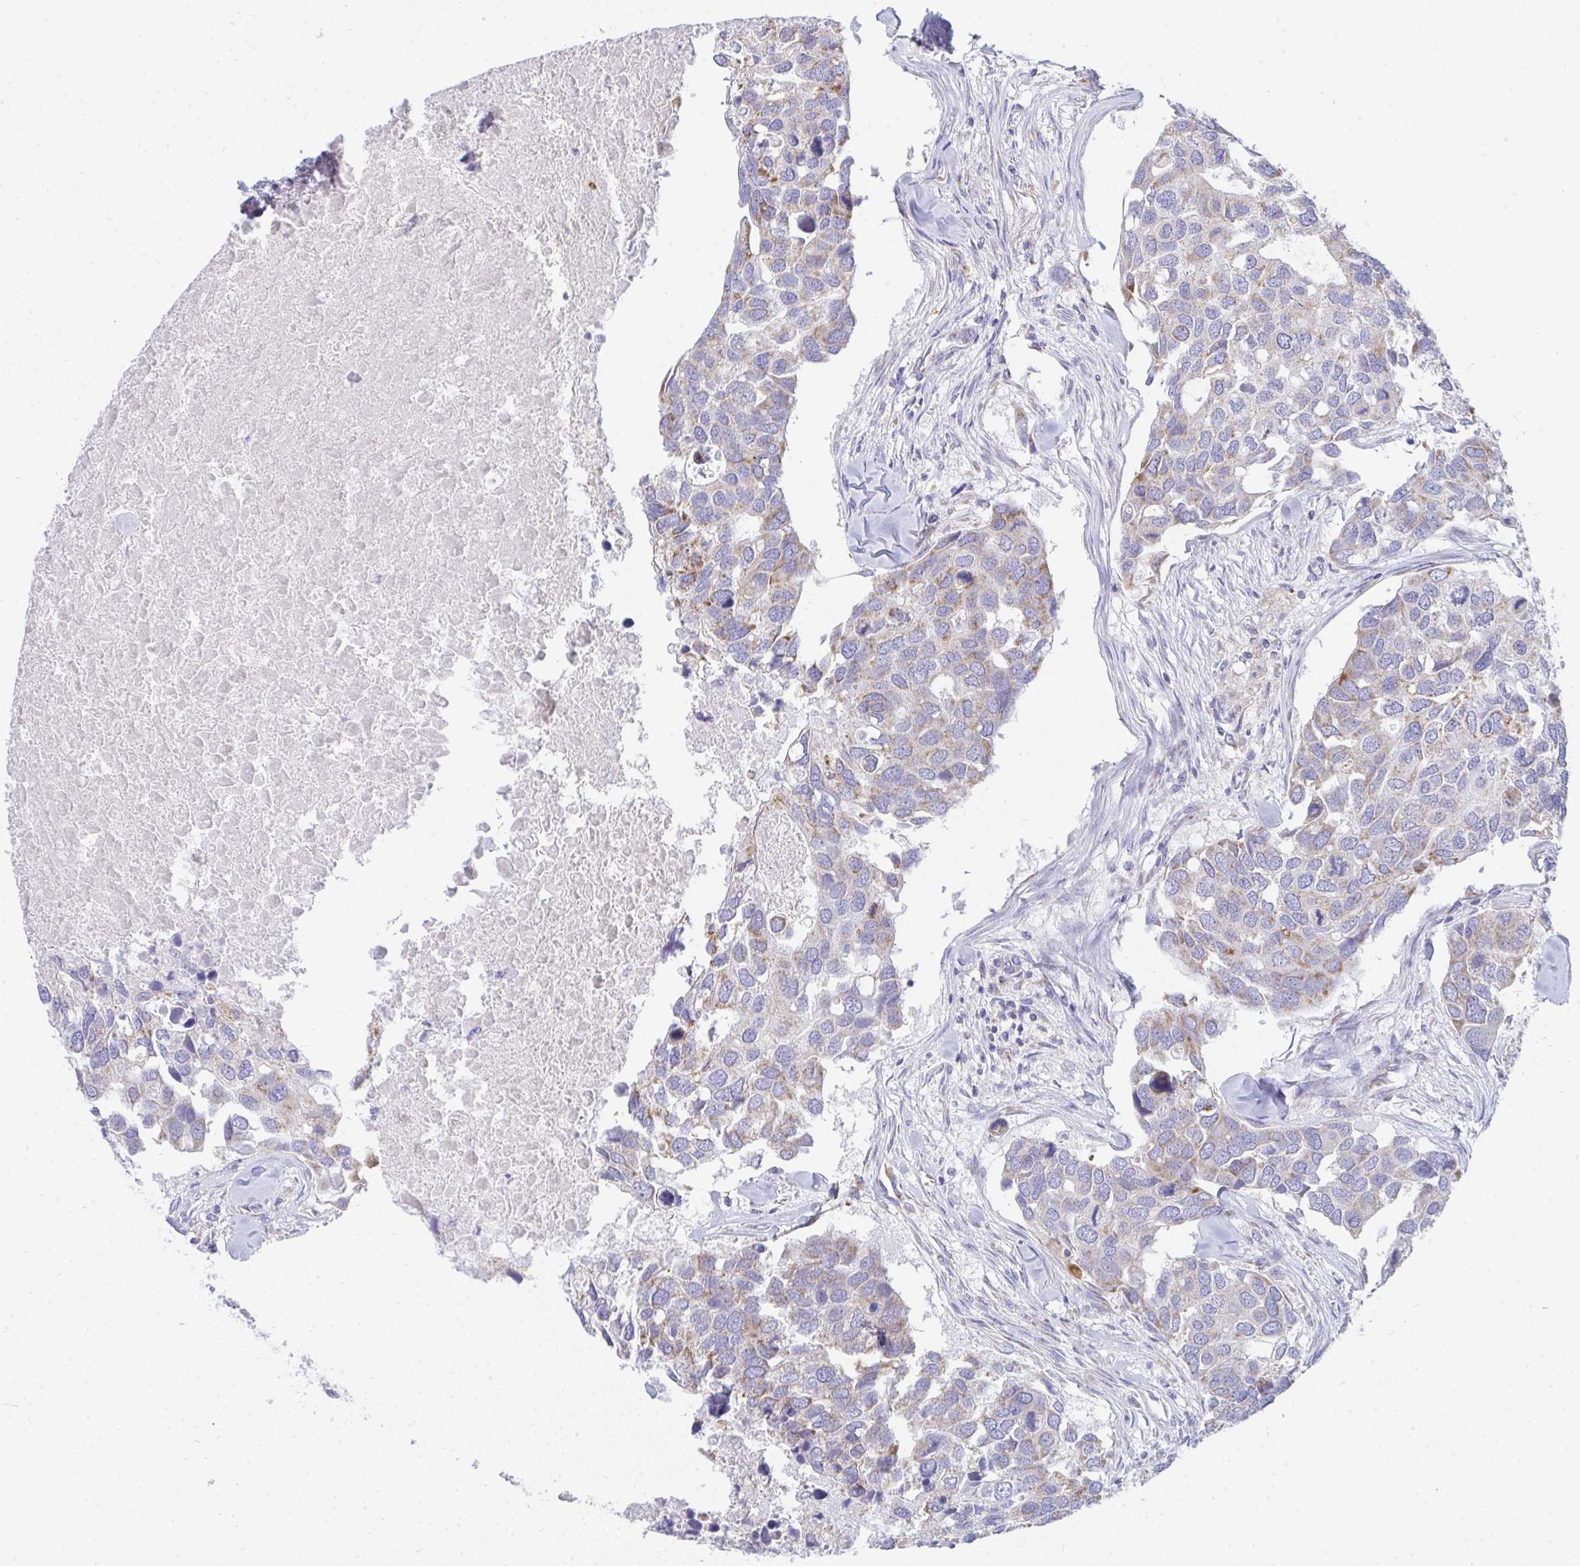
{"staining": {"intensity": "weak", "quantity": "<25%", "location": "cytoplasmic/membranous"}, "tissue": "breast cancer", "cell_type": "Tumor cells", "image_type": "cancer", "snomed": [{"axis": "morphology", "description": "Duct carcinoma"}, {"axis": "topography", "description": "Breast"}], "caption": "High power microscopy photomicrograph of an IHC photomicrograph of breast cancer, revealing no significant expression in tumor cells.", "gene": "AIFM1", "patient": {"sex": "female", "age": 83}}